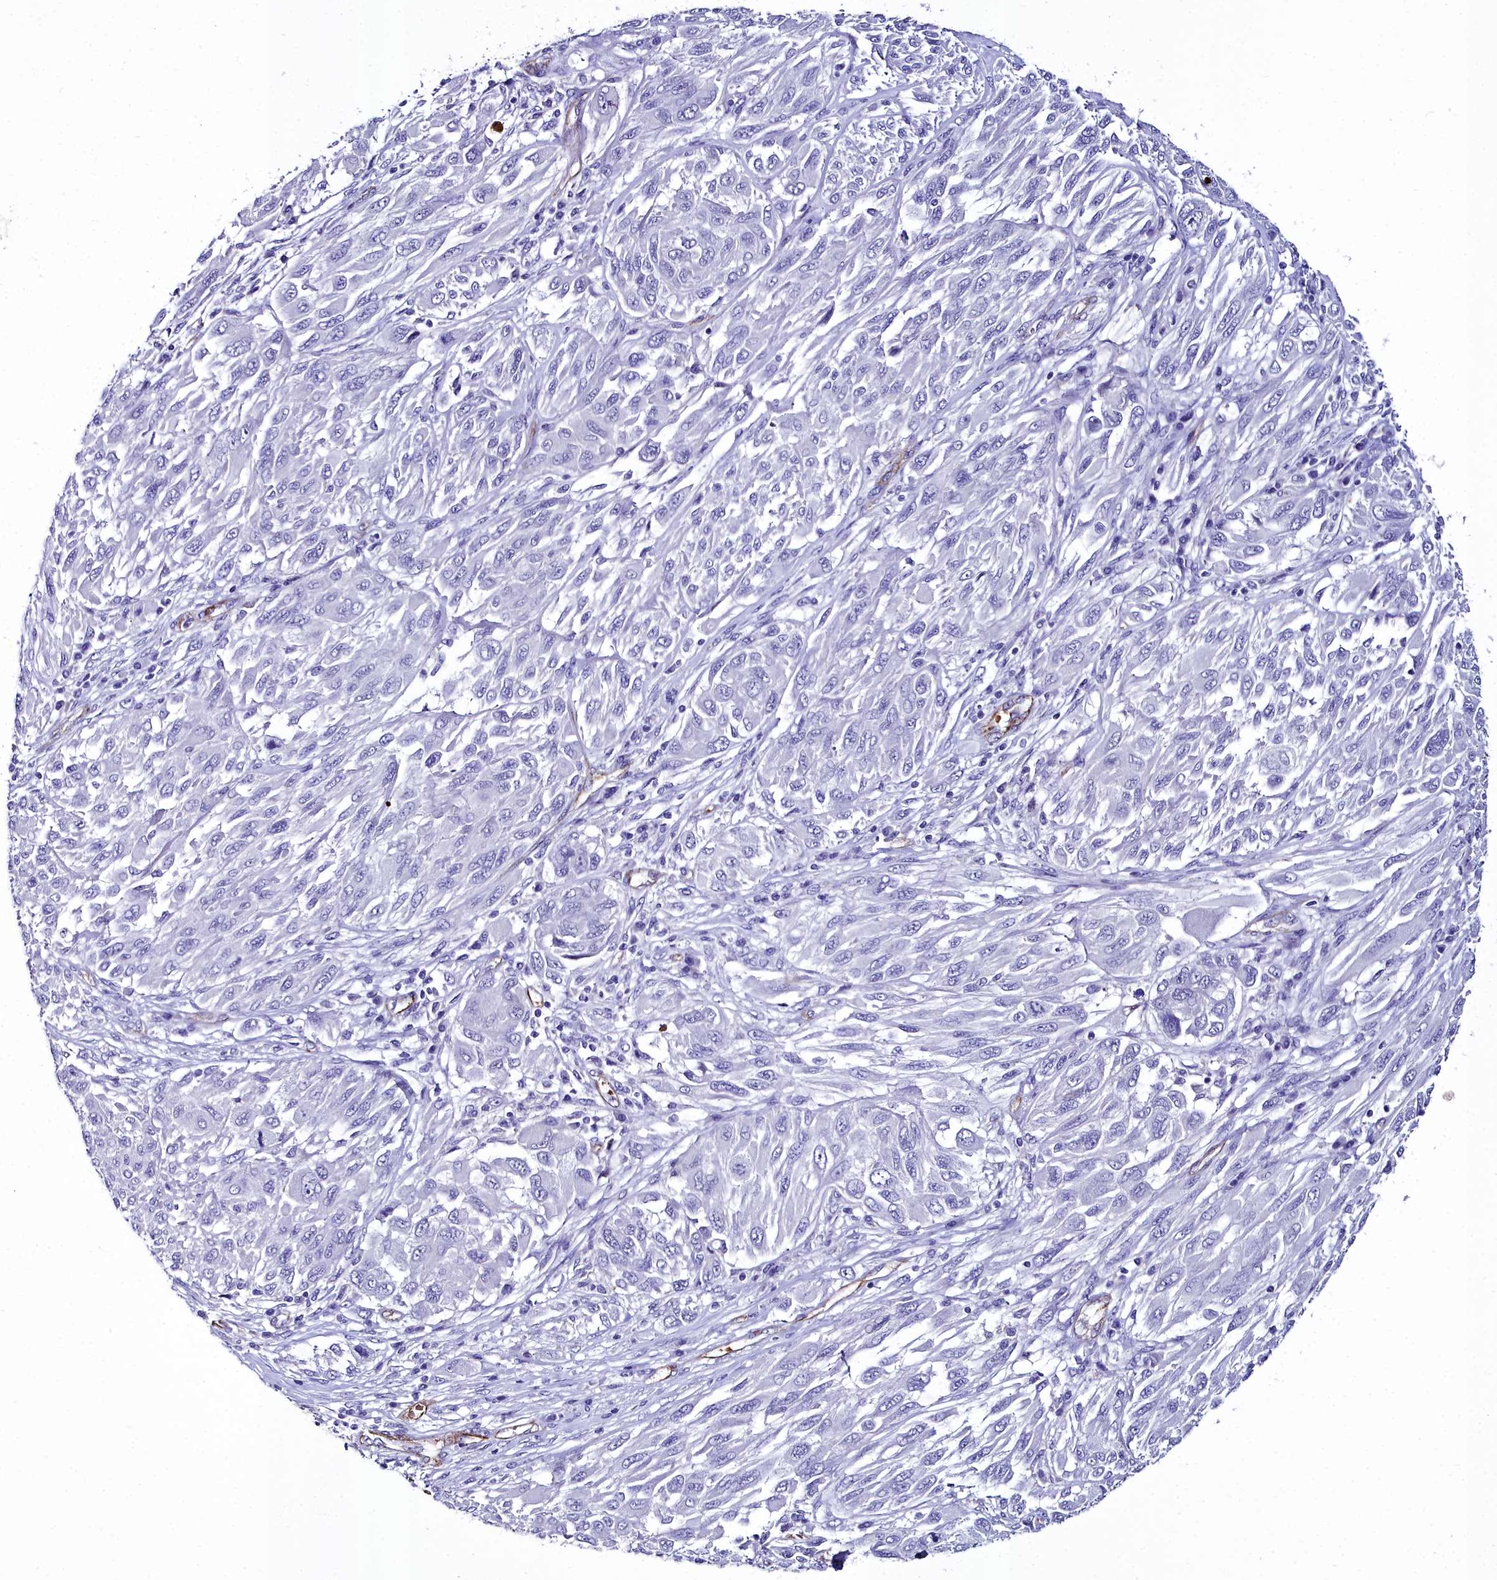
{"staining": {"intensity": "negative", "quantity": "none", "location": "none"}, "tissue": "melanoma", "cell_type": "Tumor cells", "image_type": "cancer", "snomed": [{"axis": "morphology", "description": "Malignant melanoma, NOS"}, {"axis": "topography", "description": "Skin"}], "caption": "This is an IHC micrograph of melanoma. There is no positivity in tumor cells.", "gene": "CYP4F11", "patient": {"sex": "female", "age": 91}}